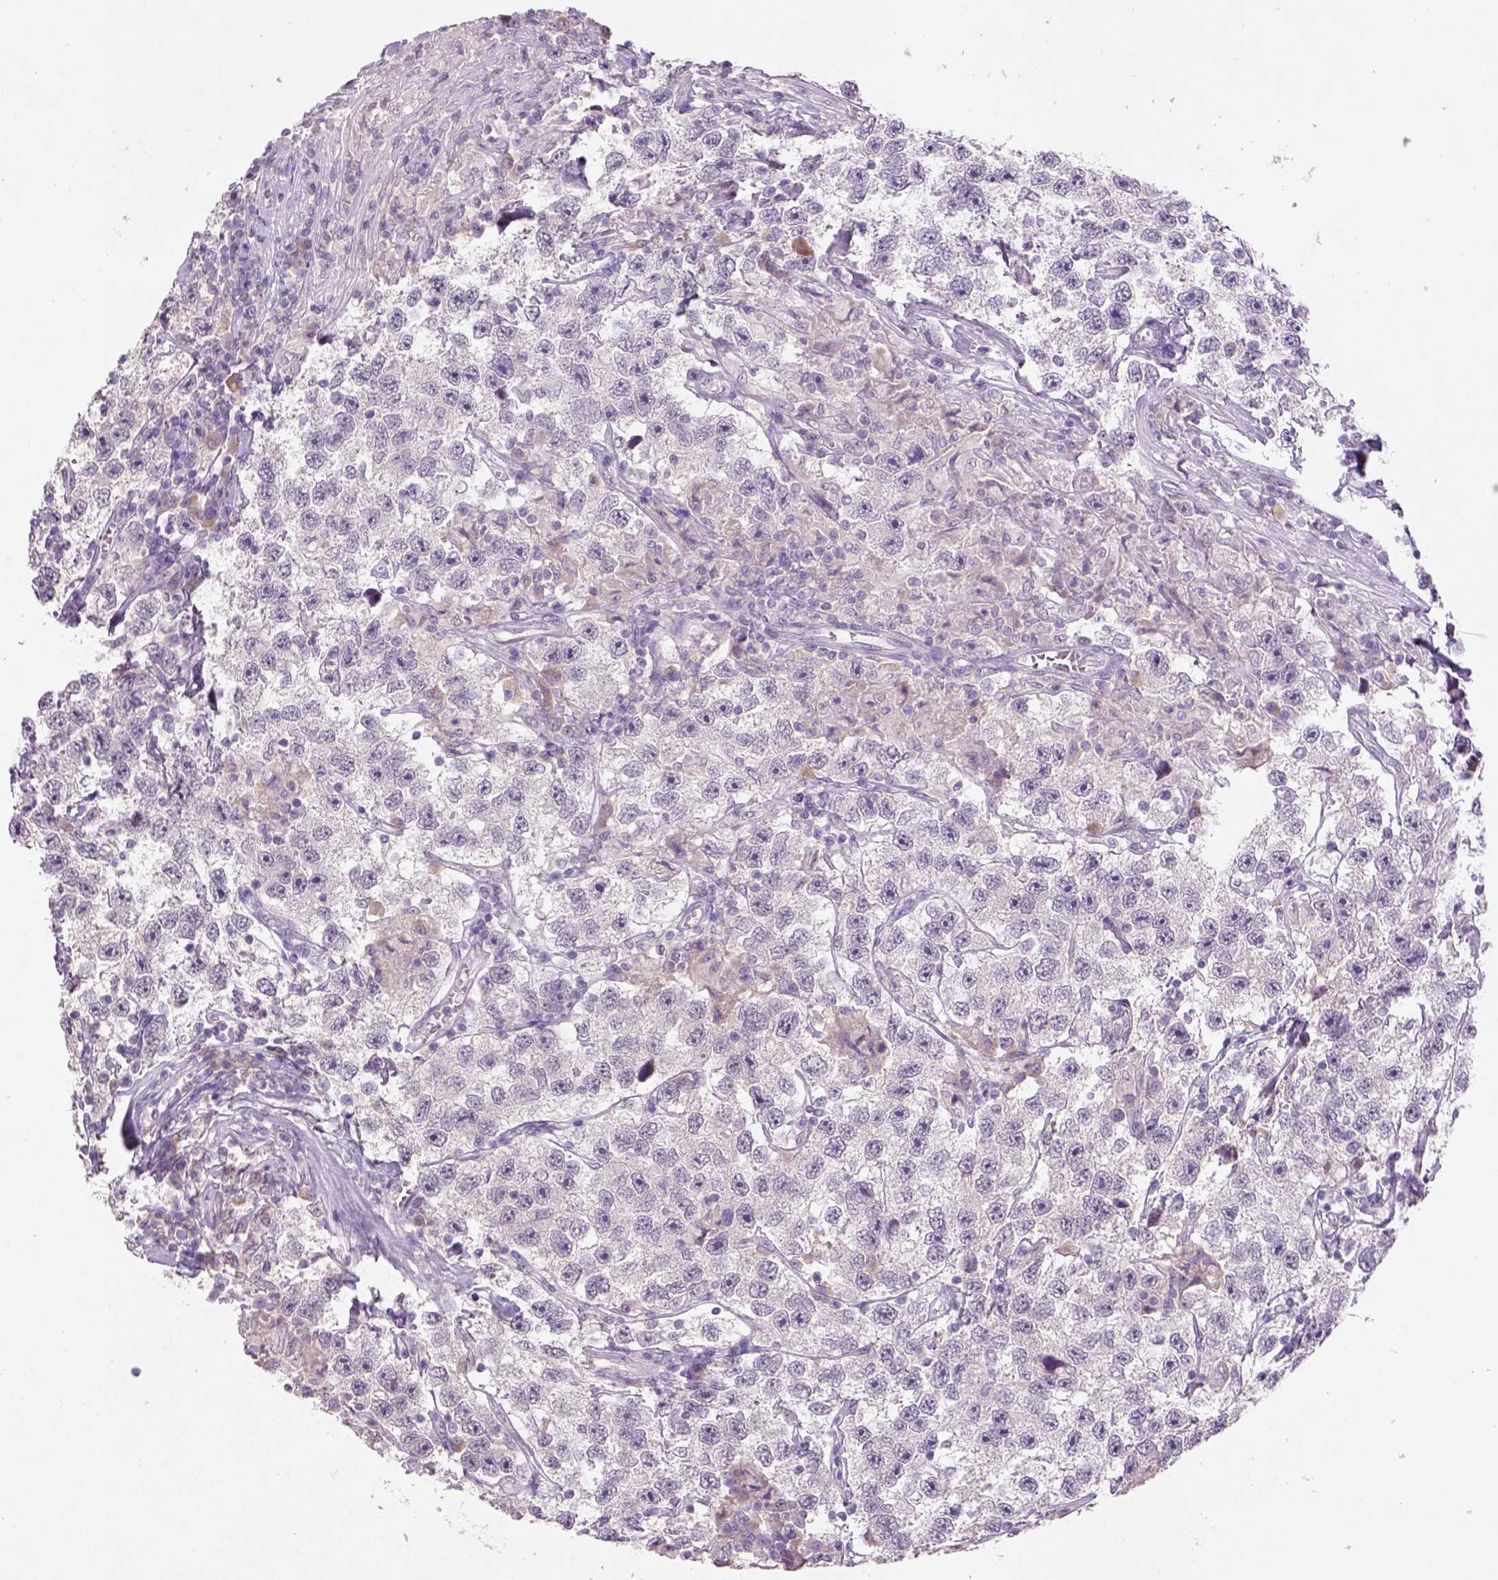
{"staining": {"intensity": "negative", "quantity": "none", "location": "none"}, "tissue": "testis cancer", "cell_type": "Tumor cells", "image_type": "cancer", "snomed": [{"axis": "morphology", "description": "Seminoma, NOS"}, {"axis": "topography", "description": "Testis"}], "caption": "There is no significant staining in tumor cells of testis cancer.", "gene": "NLGN2", "patient": {"sex": "male", "age": 26}}